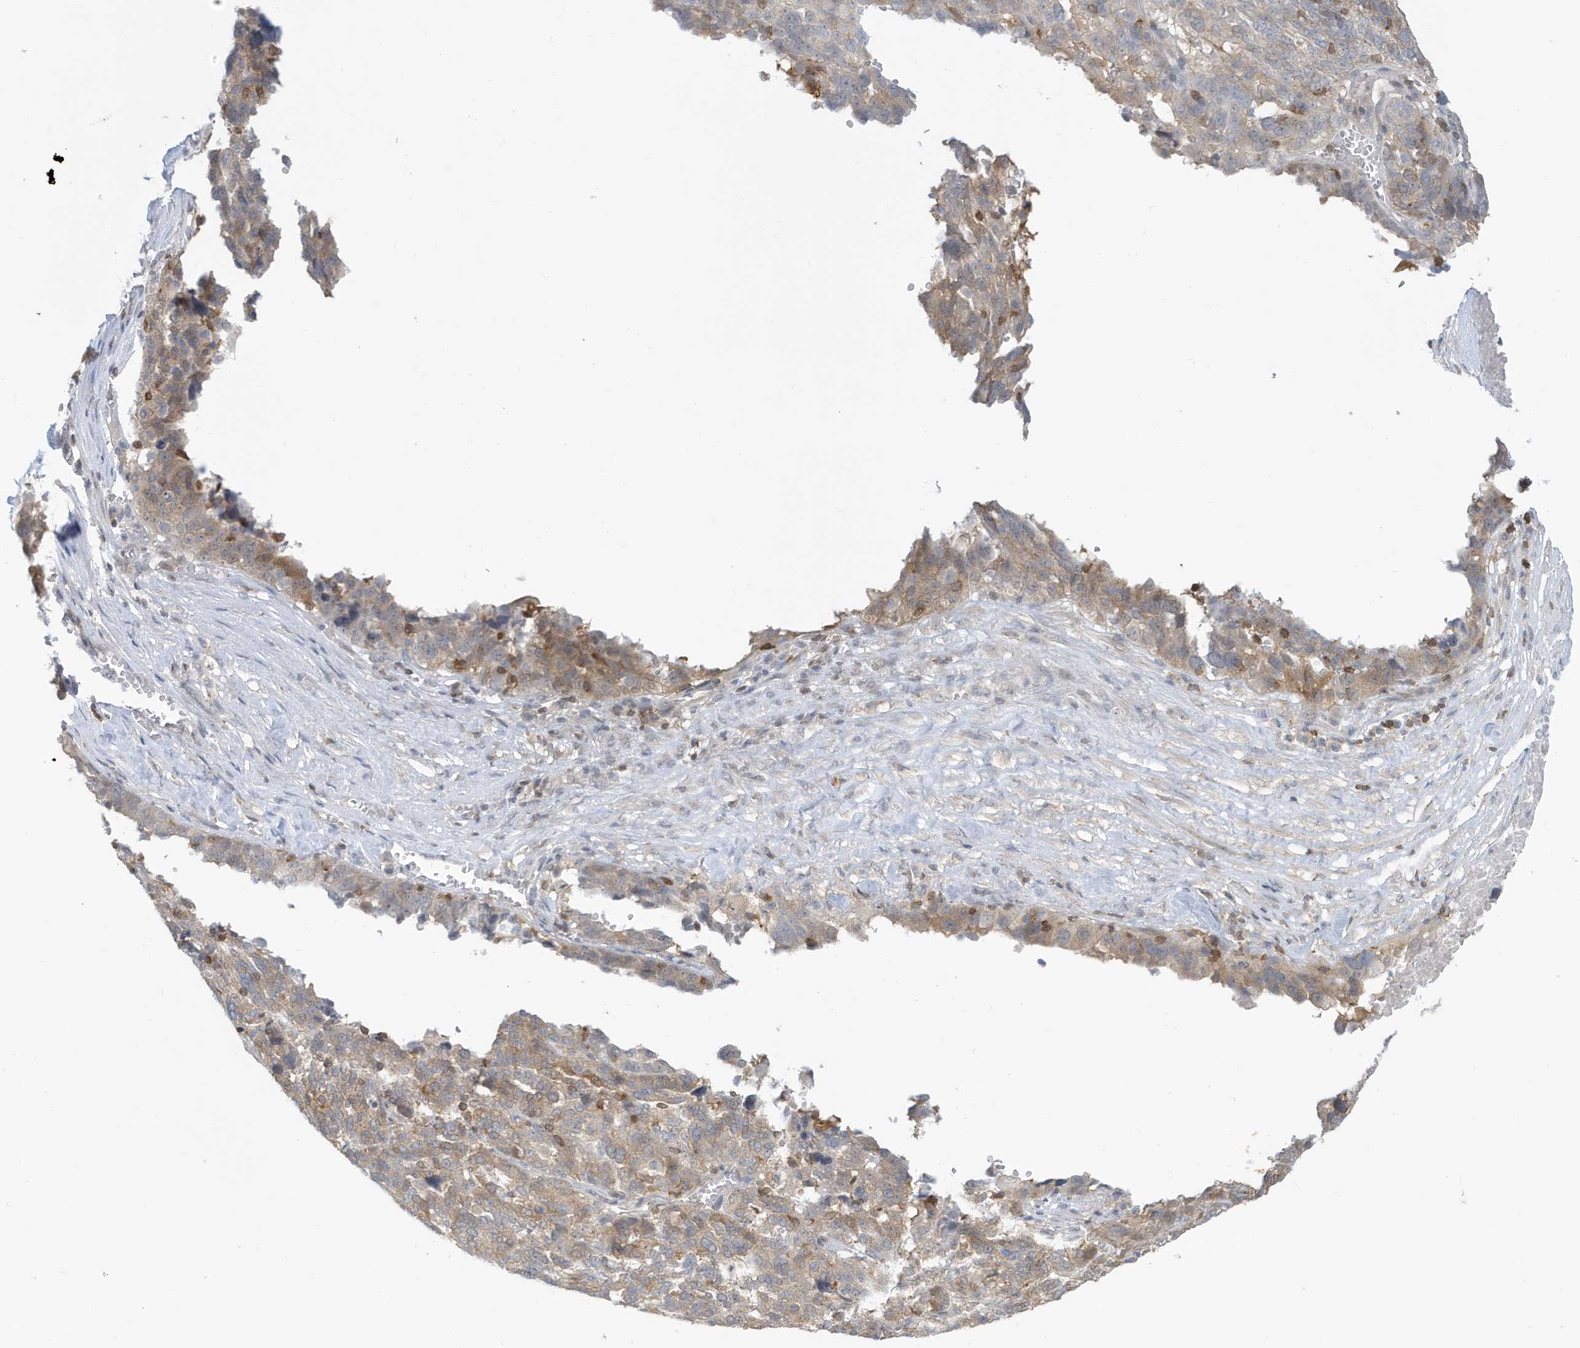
{"staining": {"intensity": "weak", "quantity": ">75%", "location": "cytoplasmic/membranous"}, "tissue": "ovarian cancer", "cell_type": "Tumor cells", "image_type": "cancer", "snomed": [{"axis": "morphology", "description": "Cystadenocarcinoma, serous, NOS"}, {"axis": "topography", "description": "Ovary"}], "caption": "Human ovarian cancer (serous cystadenocarcinoma) stained with a protein marker shows weak staining in tumor cells.", "gene": "OGA", "patient": {"sex": "female", "age": 59}}